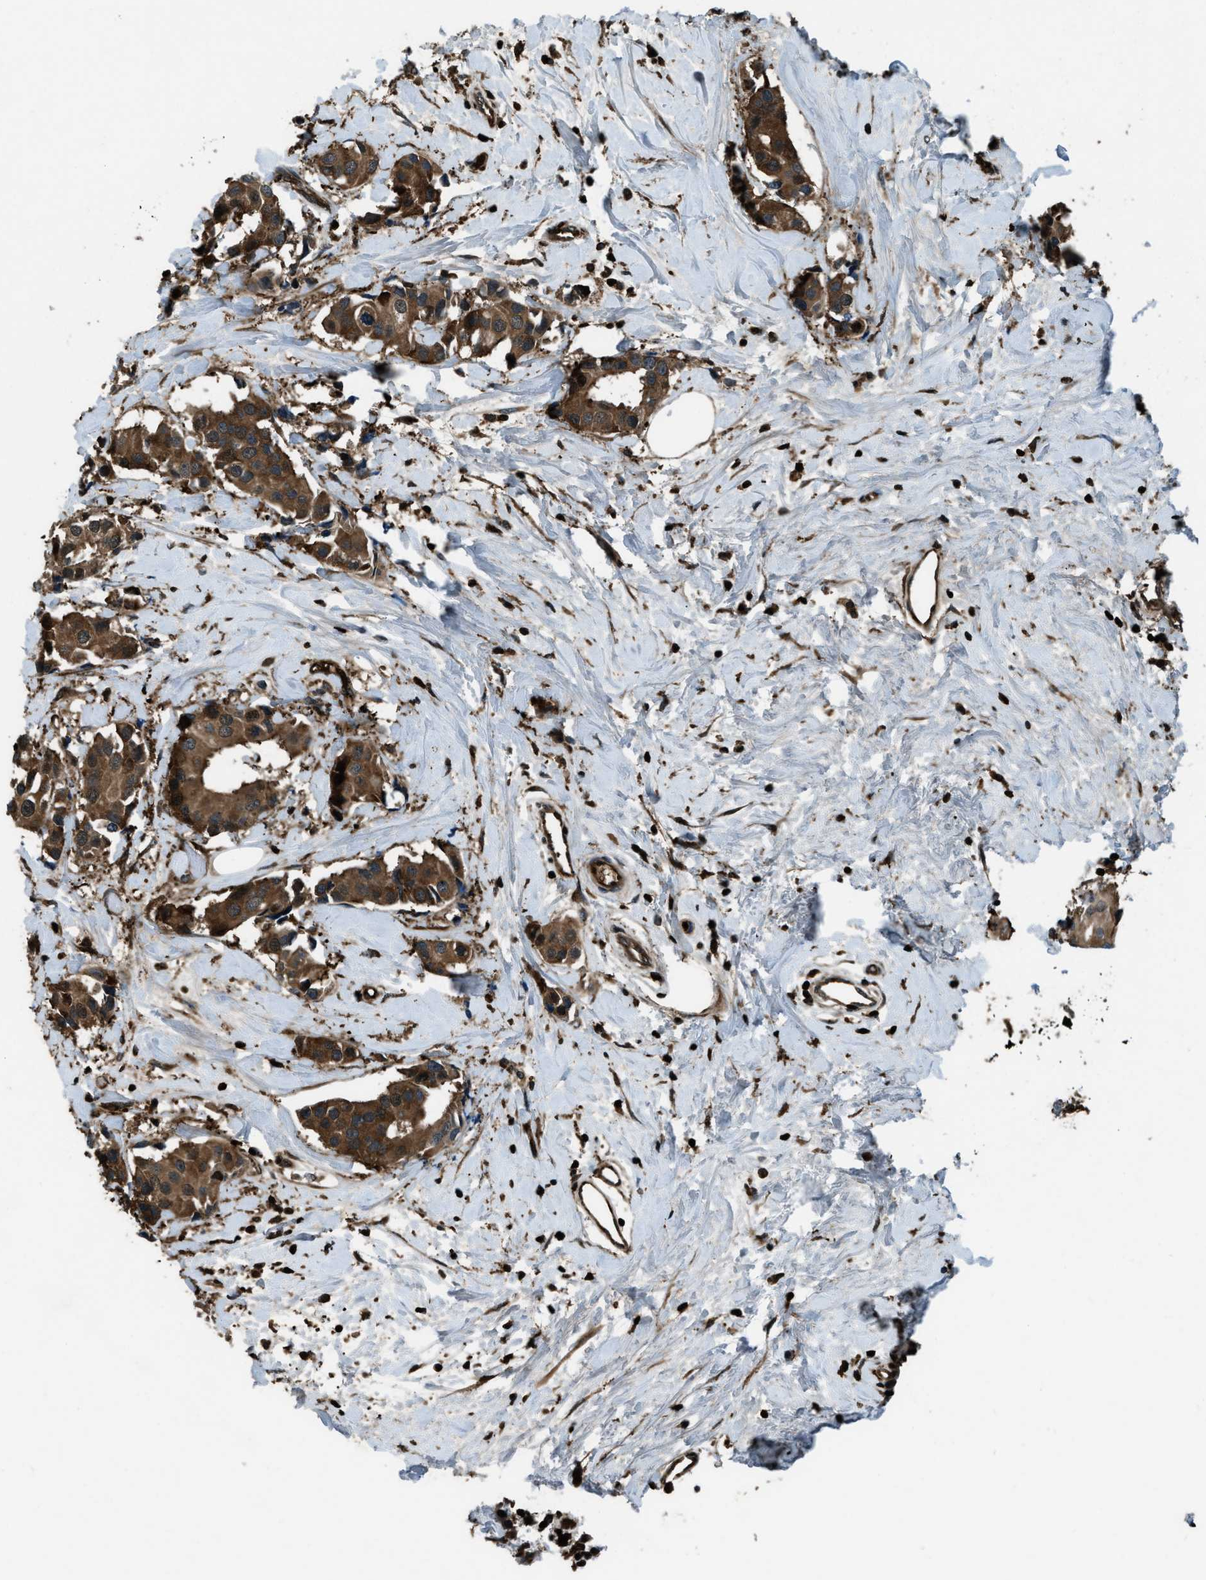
{"staining": {"intensity": "strong", "quantity": ">75%", "location": "cytoplasmic/membranous,nuclear"}, "tissue": "breast cancer", "cell_type": "Tumor cells", "image_type": "cancer", "snomed": [{"axis": "morphology", "description": "Normal tissue, NOS"}, {"axis": "morphology", "description": "Duct carcinoma"}, {"axis": "topography", "description": "Breast"}], "caption": "About >75% of tumor cells in human breast intraductal carcinoma demonstrate strong cytoplasmic/membranous and nuclear protein staining as visualized by brown immunohistochemical staining.", "gene": "SNX30", "patient": {"sex": "female", "age": 39}}